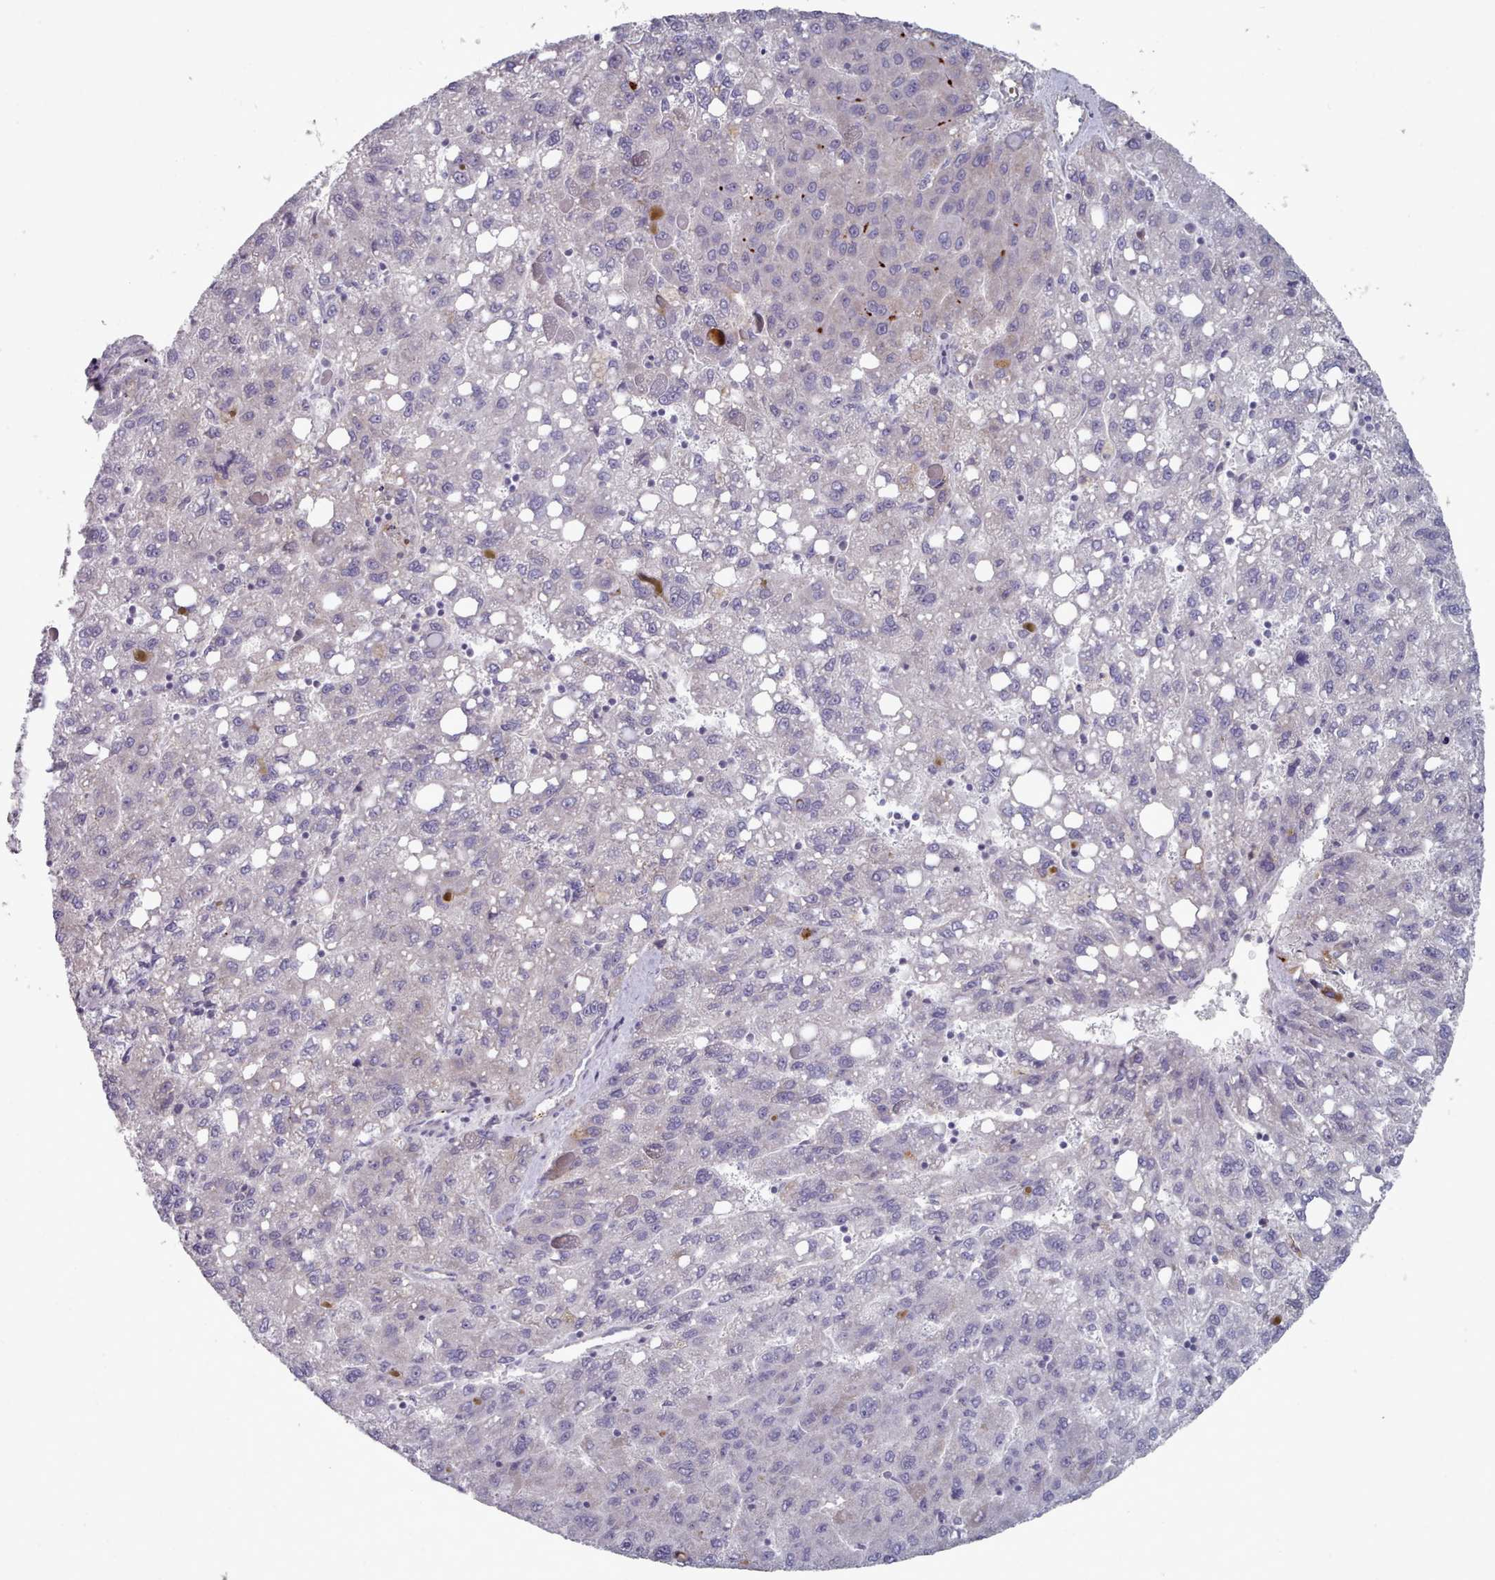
{"staining": {"intensity": "negative", "quantity": "none", "location": "none"}, "tissue": "liver cancer", "cell_type": "Tumor cells", "image_type": "cancer", "snomed": [{"axis": "morphology", "description": "Carcinoma, Hepatocellular, NOS"}, {"axis": "topography", "description": "Liver"}], "caption": "This is an immunohistochemistry (IHC) image of human liver cancer. There is no staining in tumor cells.", "gene": "TRARG1", "patient": {"sex": "female", "age": 82}}